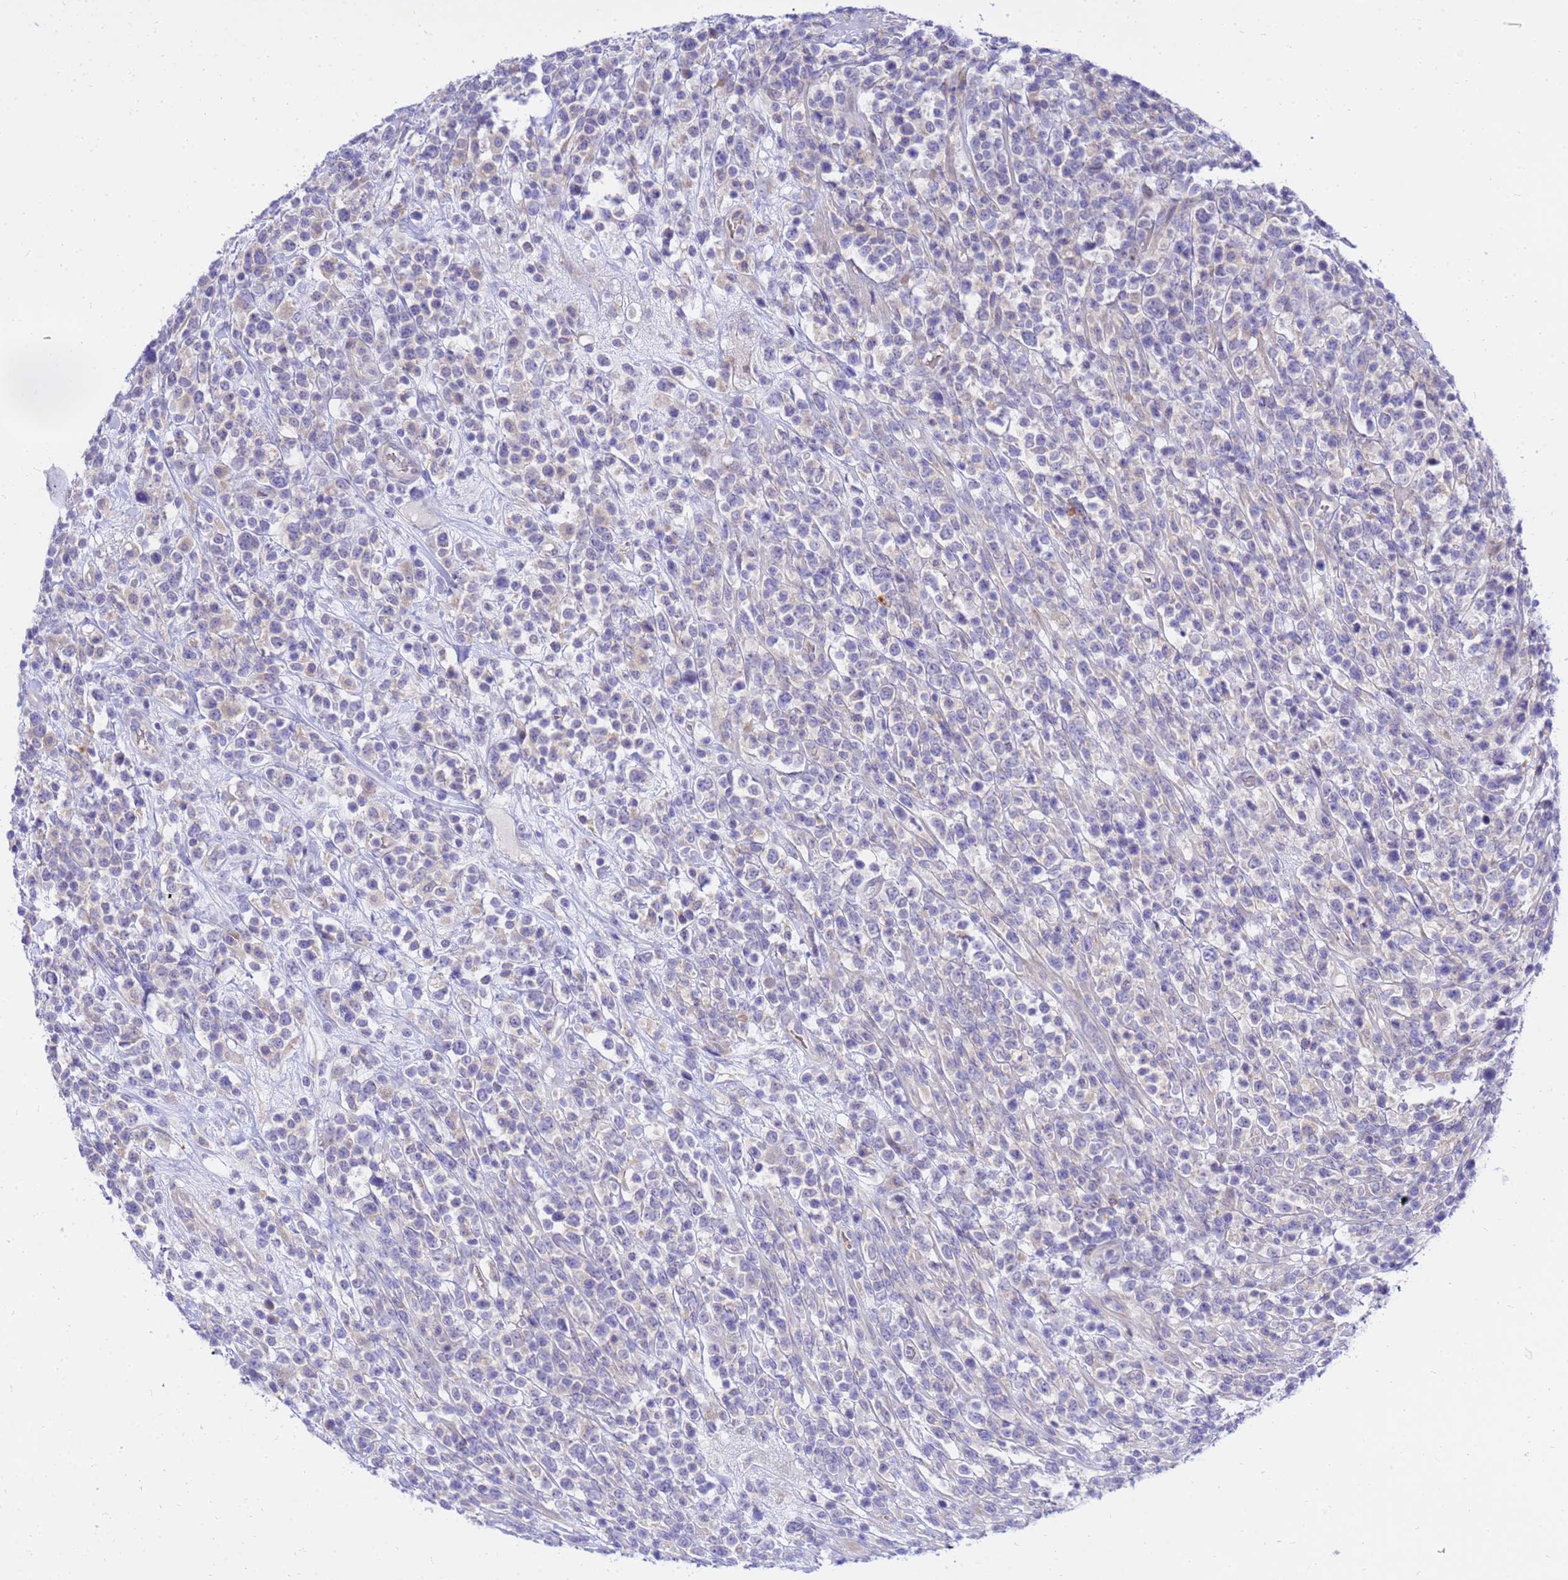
{"staining": {"intensity": "negative", "quantity": "none", "location": "none"}, "tissue": "lymphoma", "cell_type": "Tumor cells", "image_type": "cancer", "snomed": [{"axis": "morphology", "description": "Malignant lymphoma, non-Hodgkin's type, High grade"}, {"axis": "topography", "description": "Colon"}], "caption": "Immunohistochemical staining of high-grade malignant lymphoma, non-Hodgkin's type reveals no significant positivity in tumor cells.", "gene": "HERC5", "patient": {"sex": "female", "age": 53}}